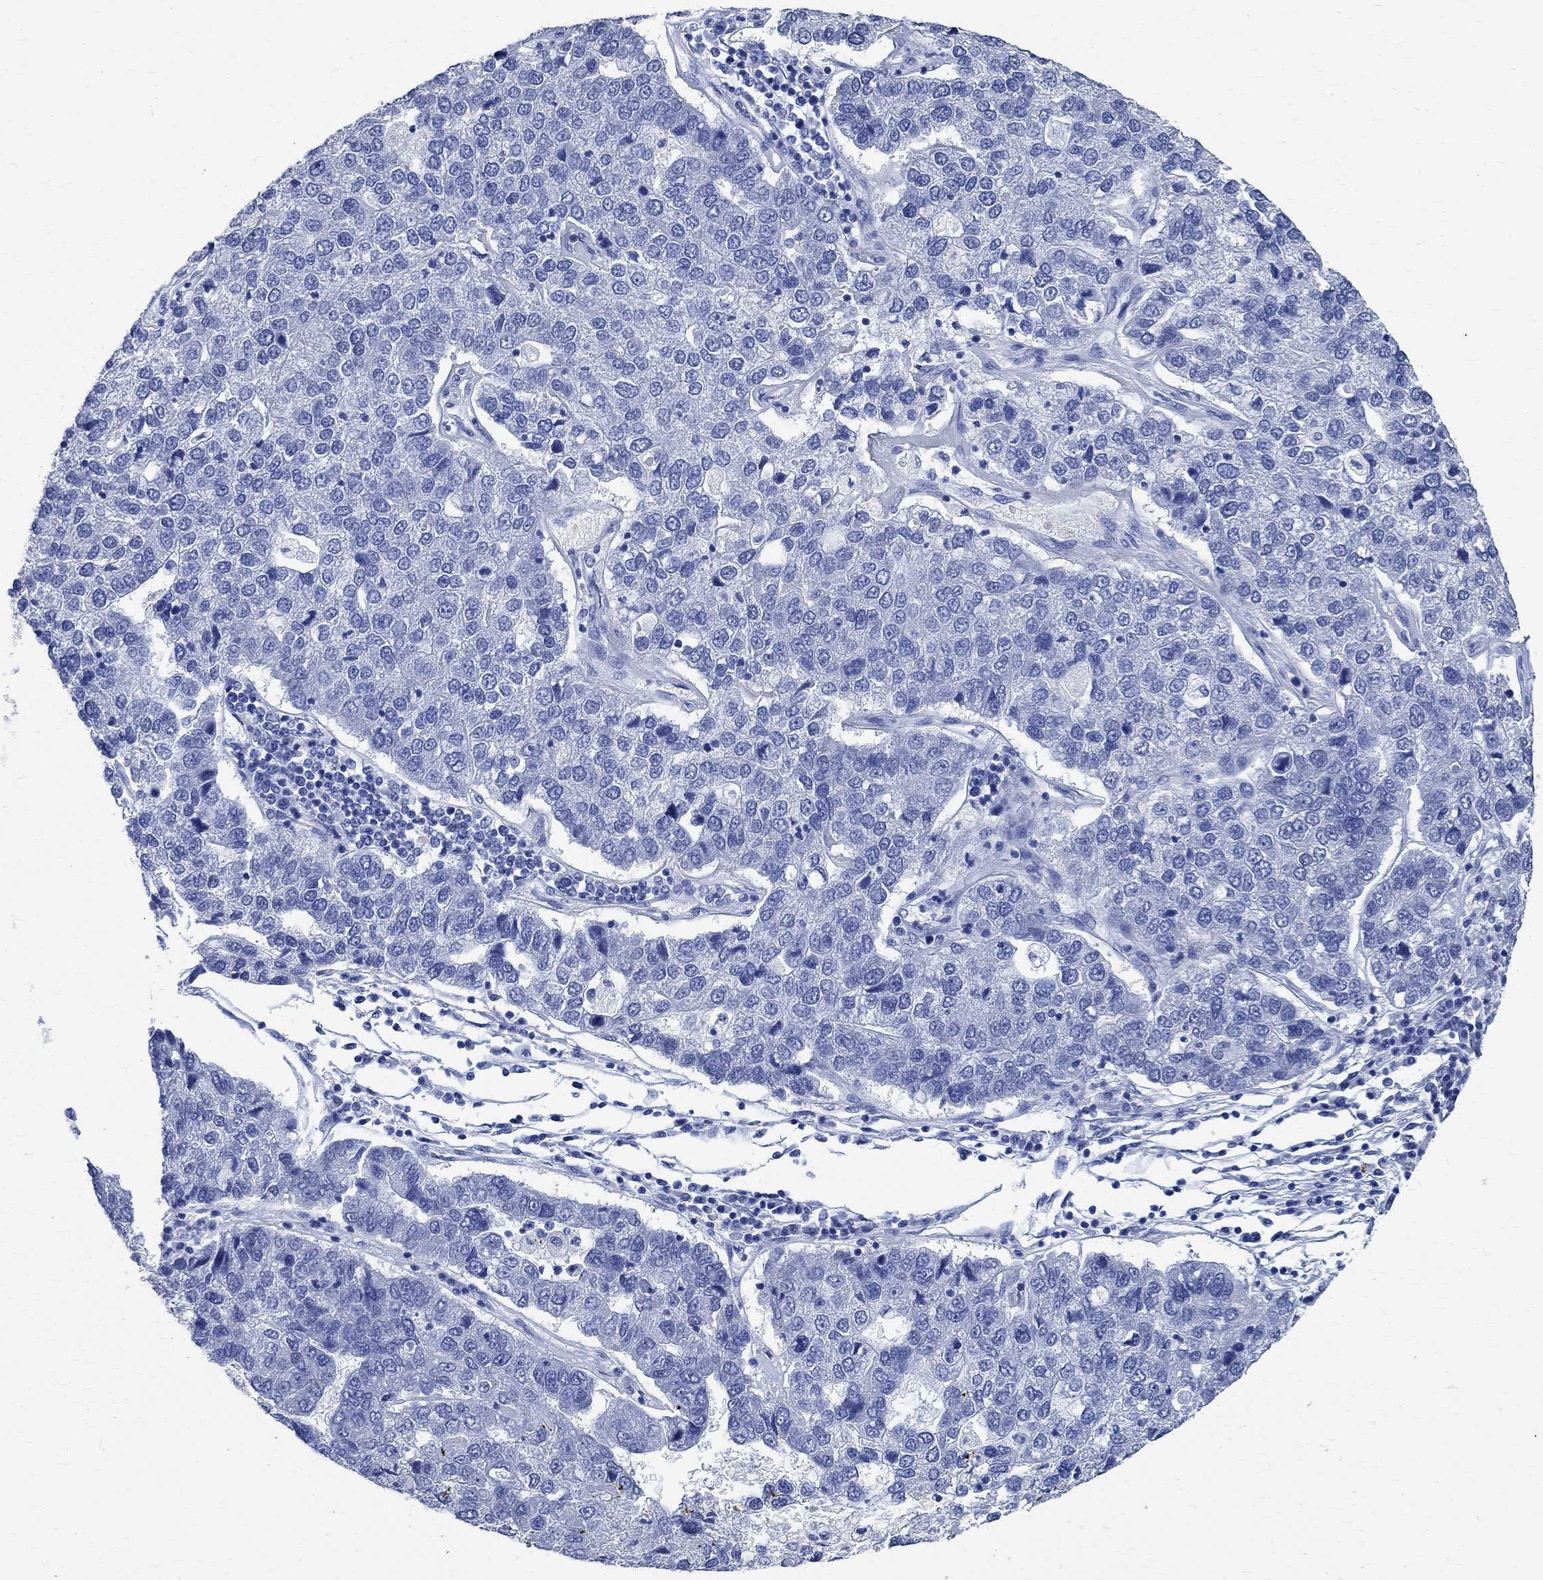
{"staining": {"intensity": "negative", "quantity": "none", "location": "none"}, "tissue": "pancreatic cancer", "cell_type": "Tumor cells", "image_type": "cancer", "snomed": [{"axis": "morphology", "description": "Adenocarcinoma, NOS"}, {"axis": "topography", "description": "Pancreas"}], "caption": "DAB immunohistochemical staining of pancreatic cancer (adenocarcinoma) reveals no significant staining in tumor cells. Brightfield microscopy of immunohistochemistry stained with DAB (3,3'-diaminobenzidine) (brown) and hematoxylin (blue), captured at high magnification.", "gene": "TMEM221", "patient": {"sex": "female", "age": 61}}